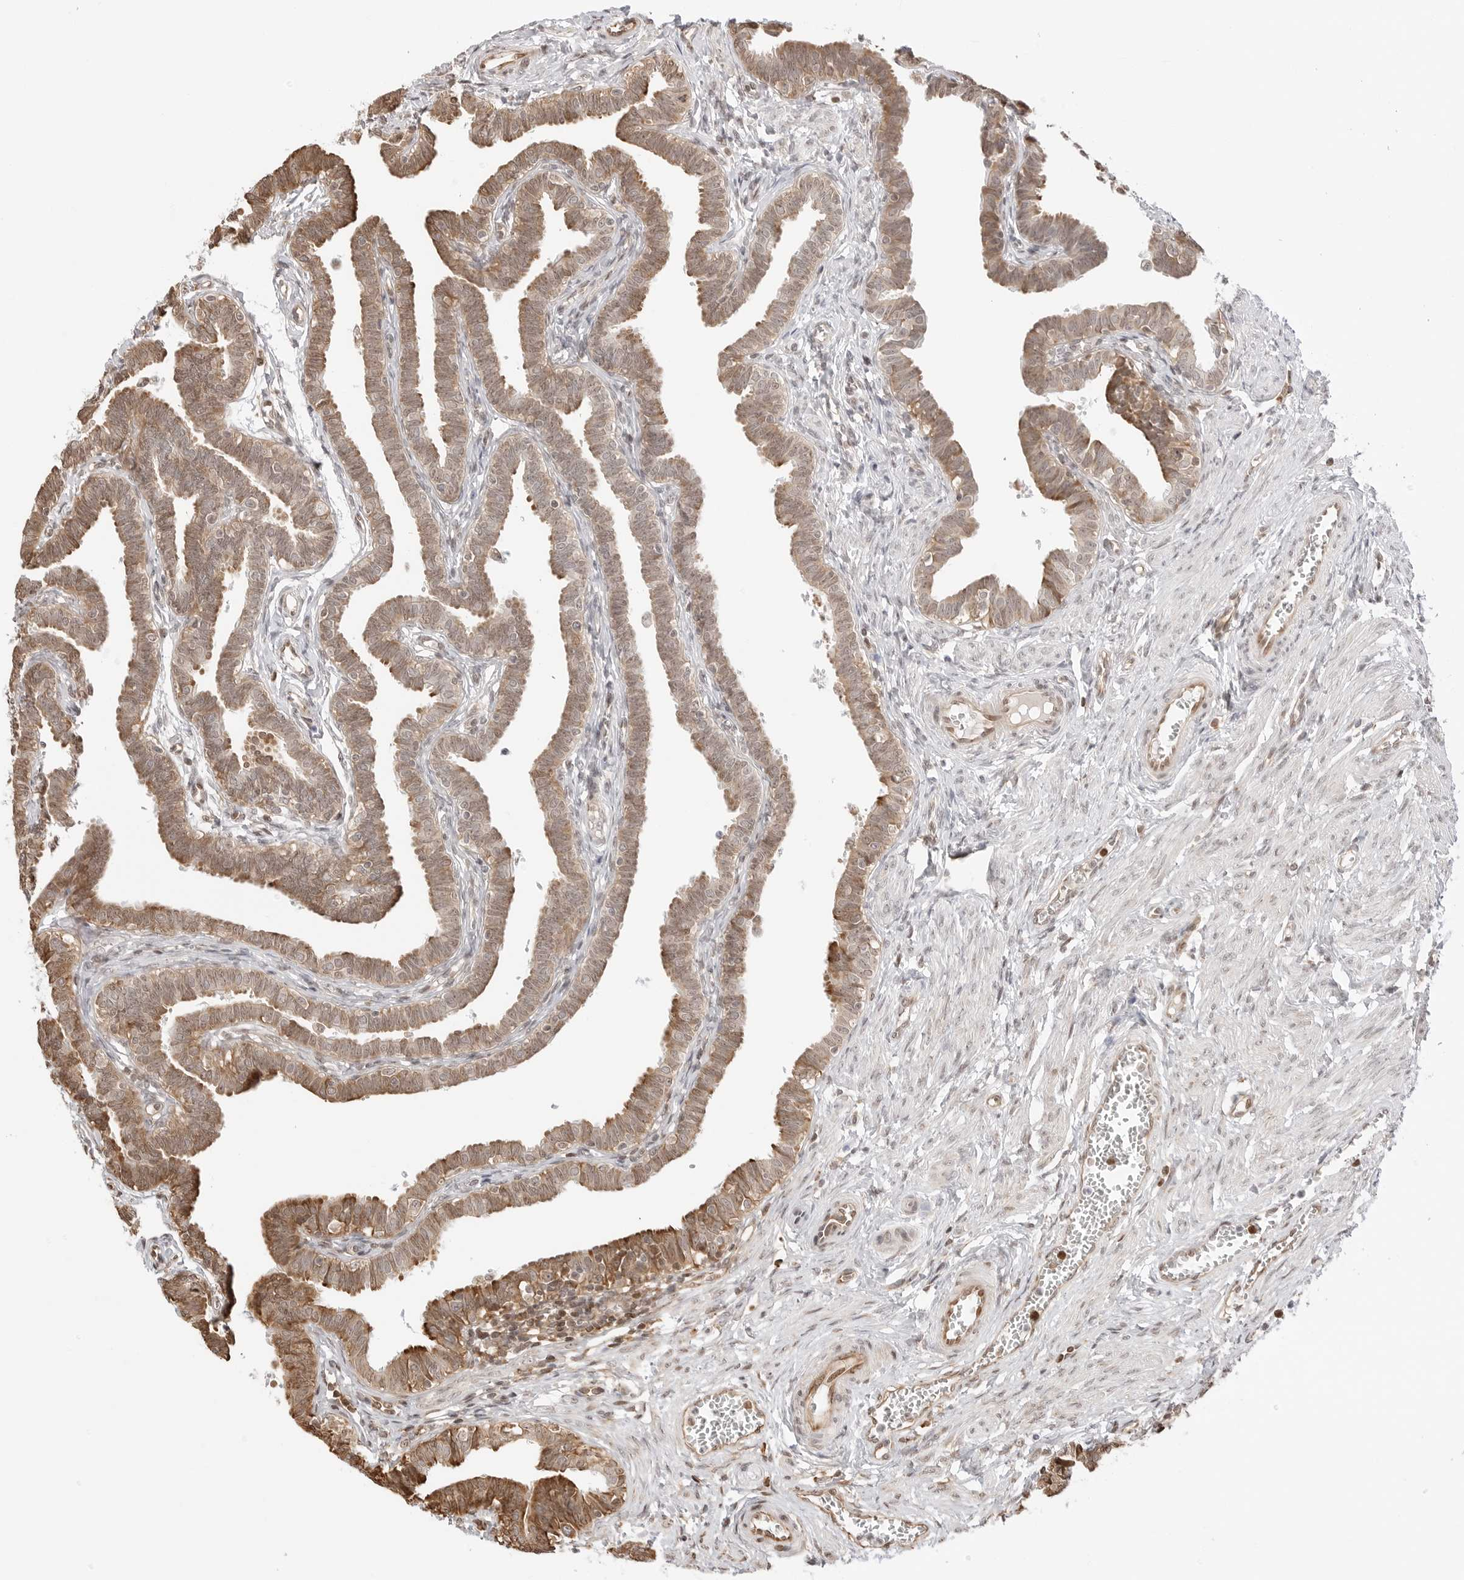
{"staining": {"intensity": "moderate", "quantity": ">75%", "location": "cytoplasmic/membranous,nuclear"}, "tissue": "fallopian tube", "cell_type": "Glandular cells", "image_type": "normal", "snomed": [{"axis": "morphology", "description": "Normal tissue, NOS"}, {"axis": "topography", "description": "Fallopian tube"}, {"axis": "topography", "description": "Ovary"}], "caption": "Moderate cytoplasmic/membranous,nuclear expression for a protein is present in about >75% of glandular cells of unremarkable fallopian tube using IHC.", "gene": "FKBP14", "patient": {"sex": "female", "age": 23}}